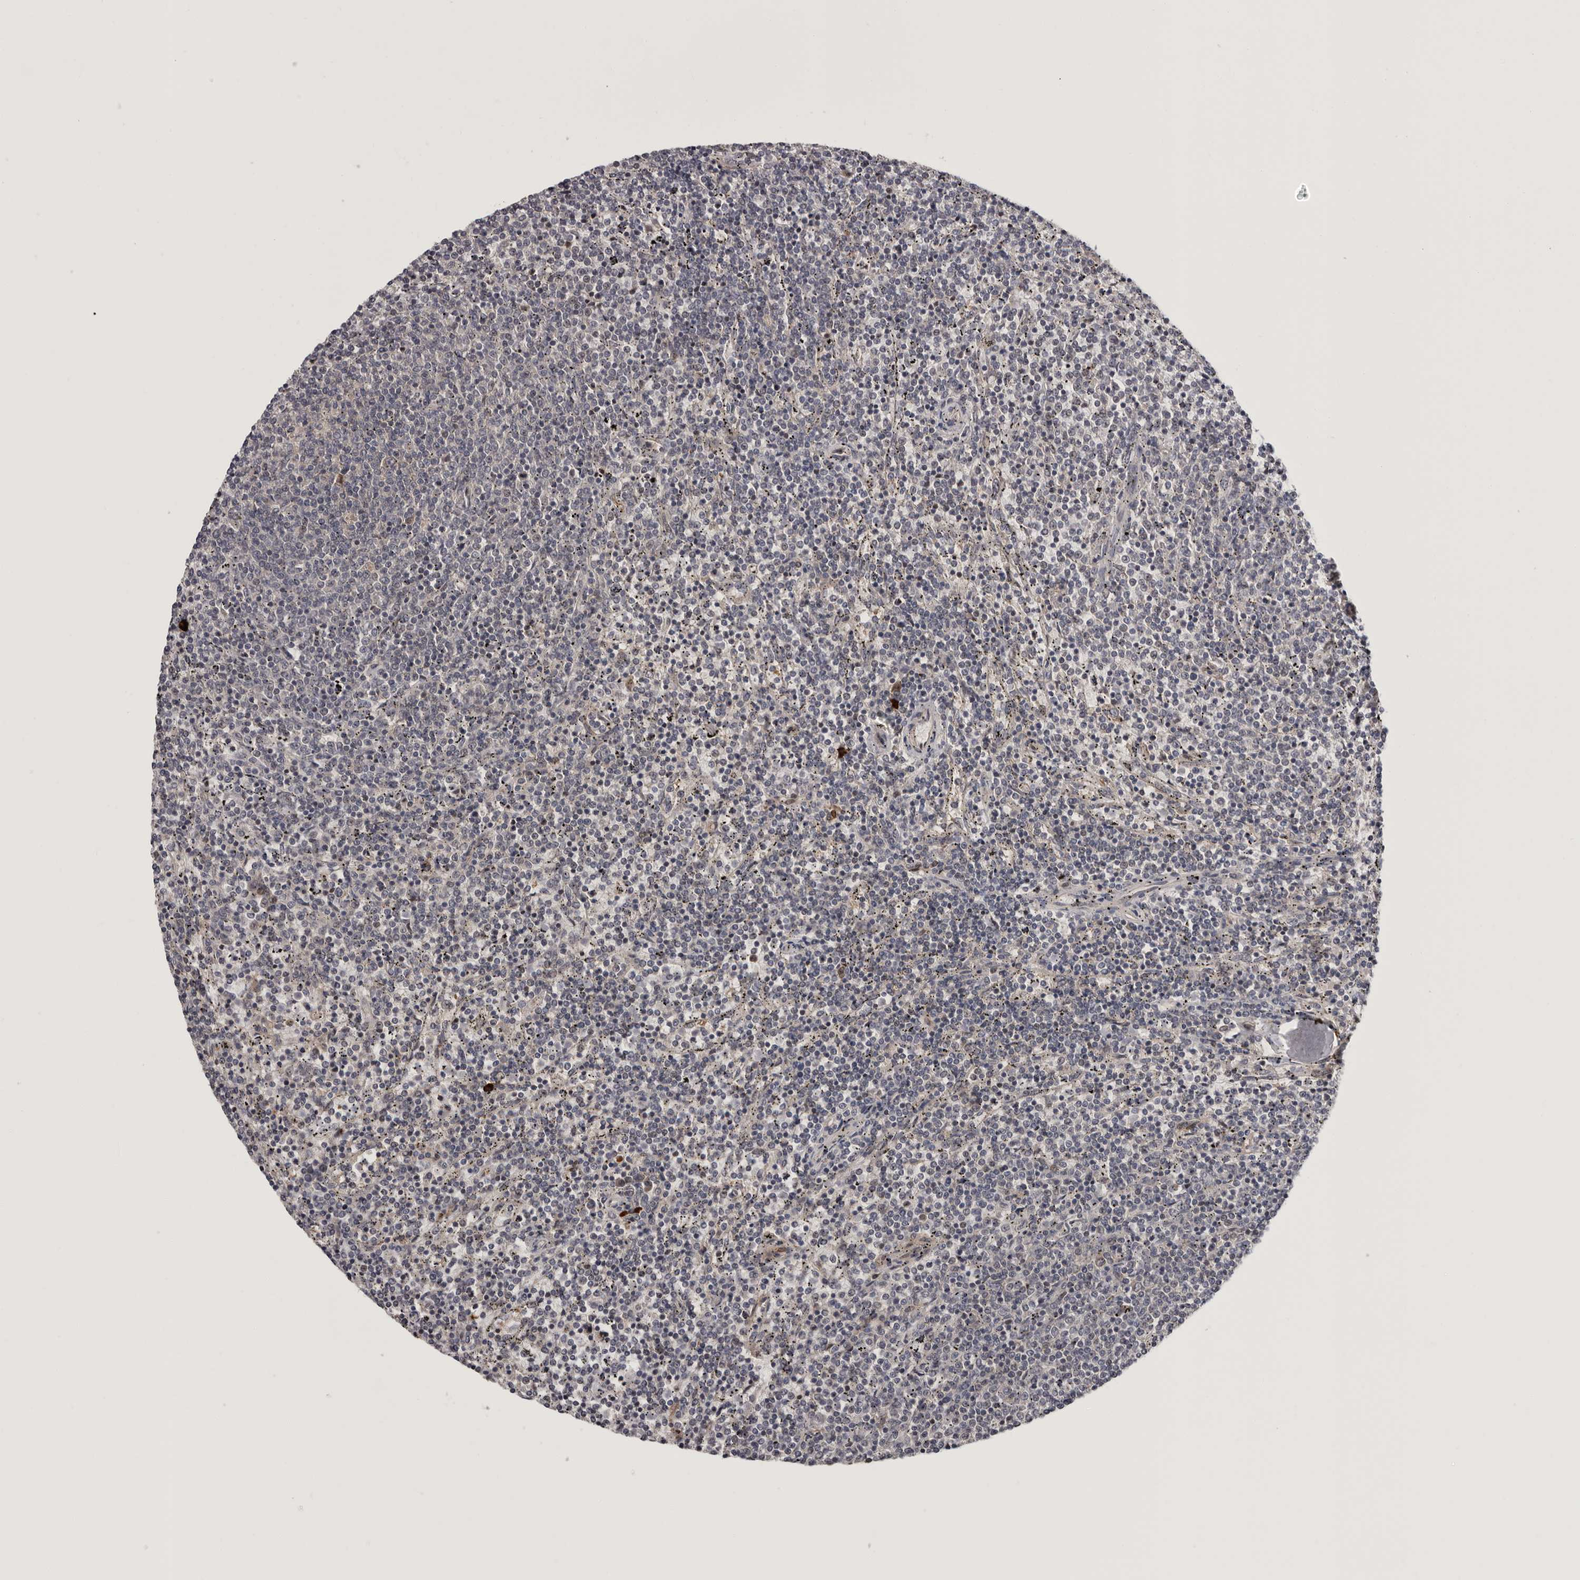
{"staining": {"intensity": "negative", "quantity": "none", "location": "none"}, "tissue": "lymphoma", "cell_type": "Tumor cells", "image_type": "cancer", "snomed": [{"axis": "morphology", "description": "Malignant lymphoma, non-Hodgkin's type, Low grade"}, {"axis": "topography", "description": "Spleen"}], "caption": "Low-grade malignant lymphoma, non-Hodgkin's type was stained to show a protein in brown. There is no significant staining in tumor cells. (Stains: DAB immunohistochemistry (IHC) with hematoxylin counter stain, Microscopy: brightfield microscopy at high magnification).", "gene": "MED8", "patient": {"sex": "female", "age": 50}}